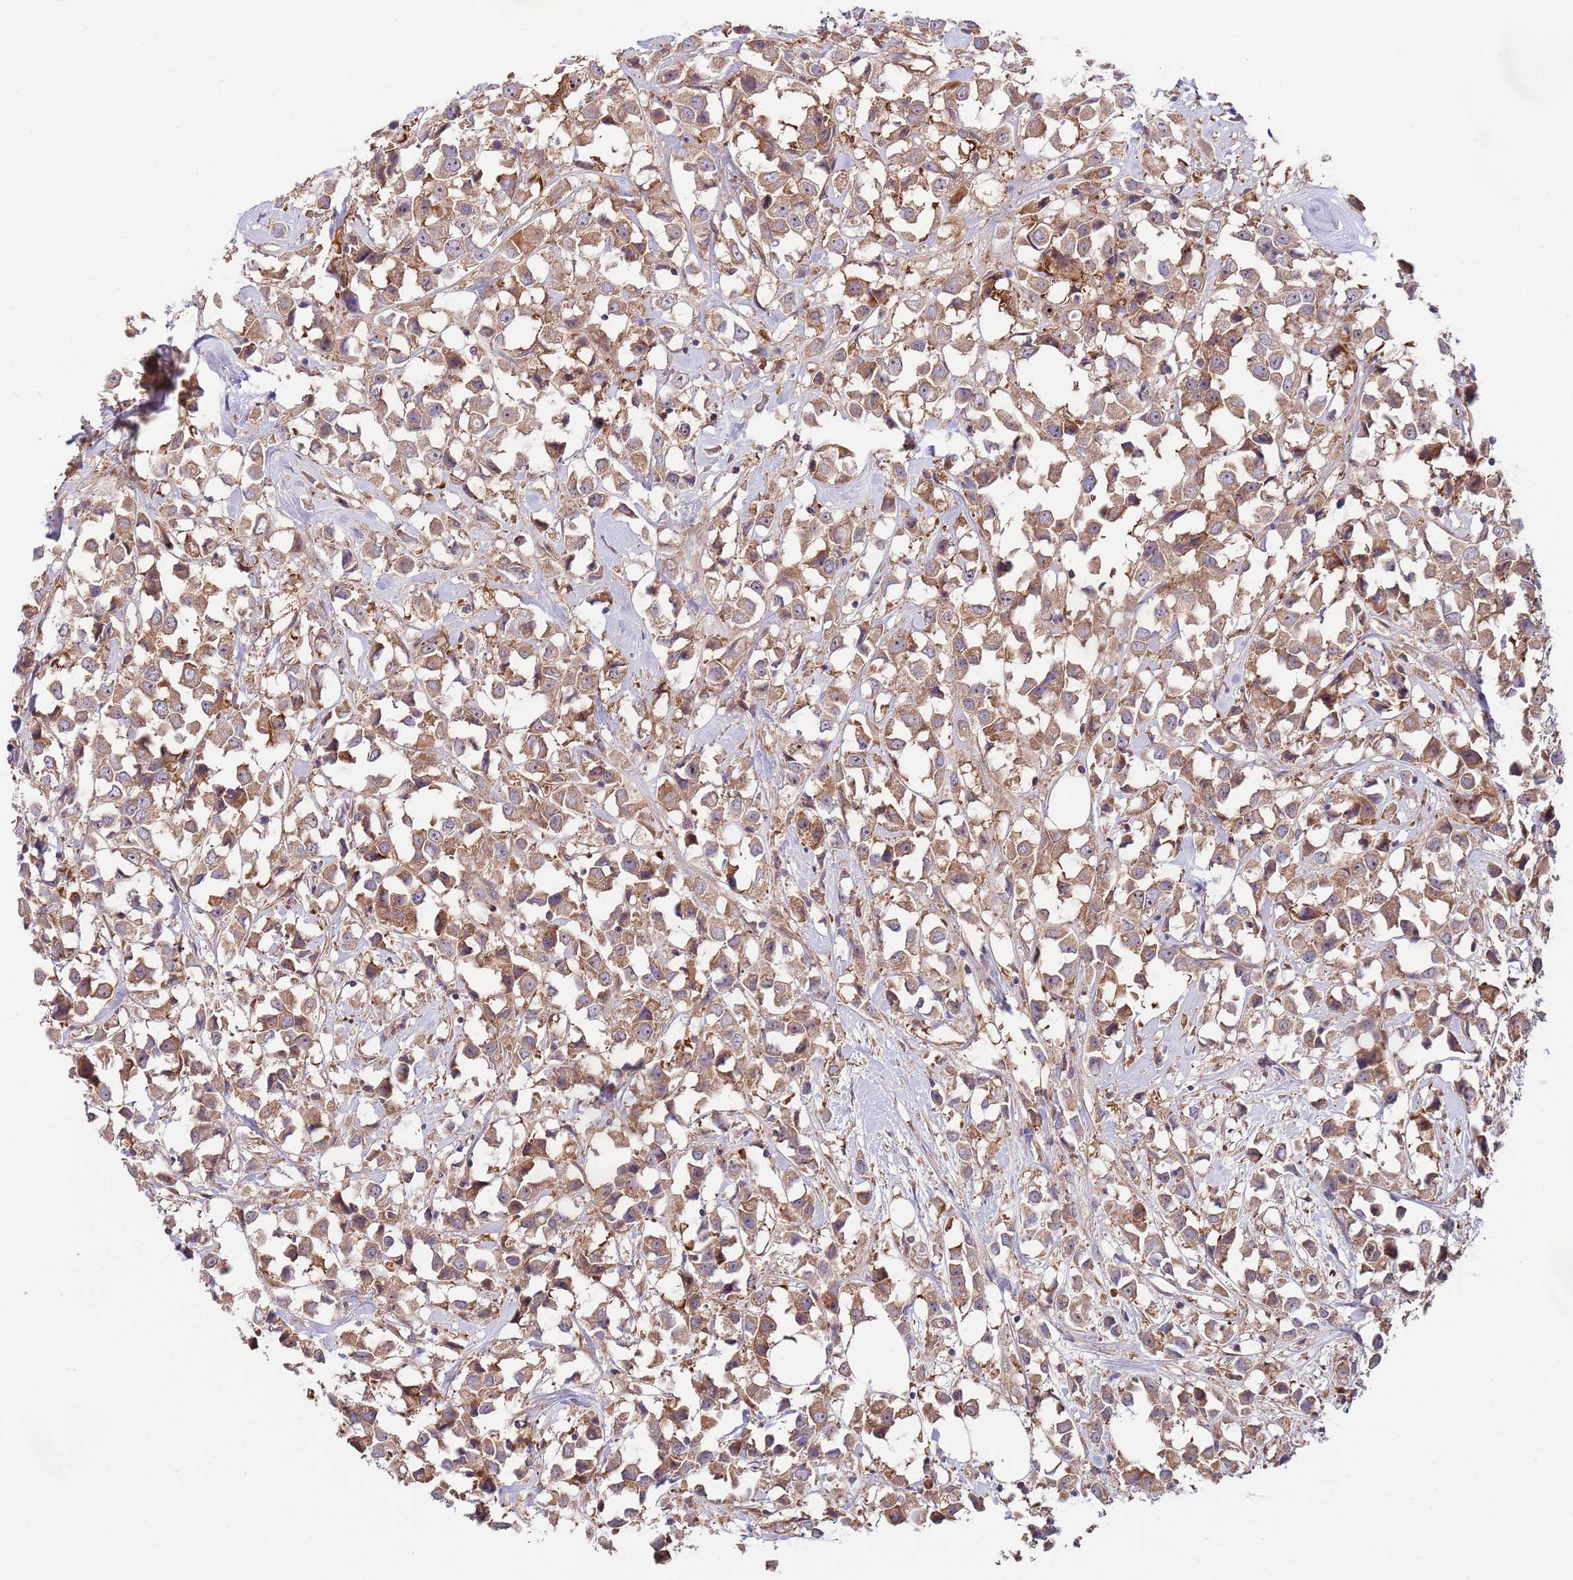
{"staining": {"intensity": "moderate", "quantity": ">75%", "location": "cytoplasmic/membranous"}, "tissue": "breast cancer", "cell_type": "Tumor cells", "image_type": "cancer", "snomed": [{"axis": "morphology", "description": "Duct carcinoma"}, {"axis": "topography", "description": "Breast"}], "caption": "Protein positivity by immunohistochemistry (IHC) exhibits moderate cytoplasmic/membranous positivity in about >75% of tumor cells in breast cancer.", "gene": "EIF3F", "patient": {"sex": "female", "age": 61}}